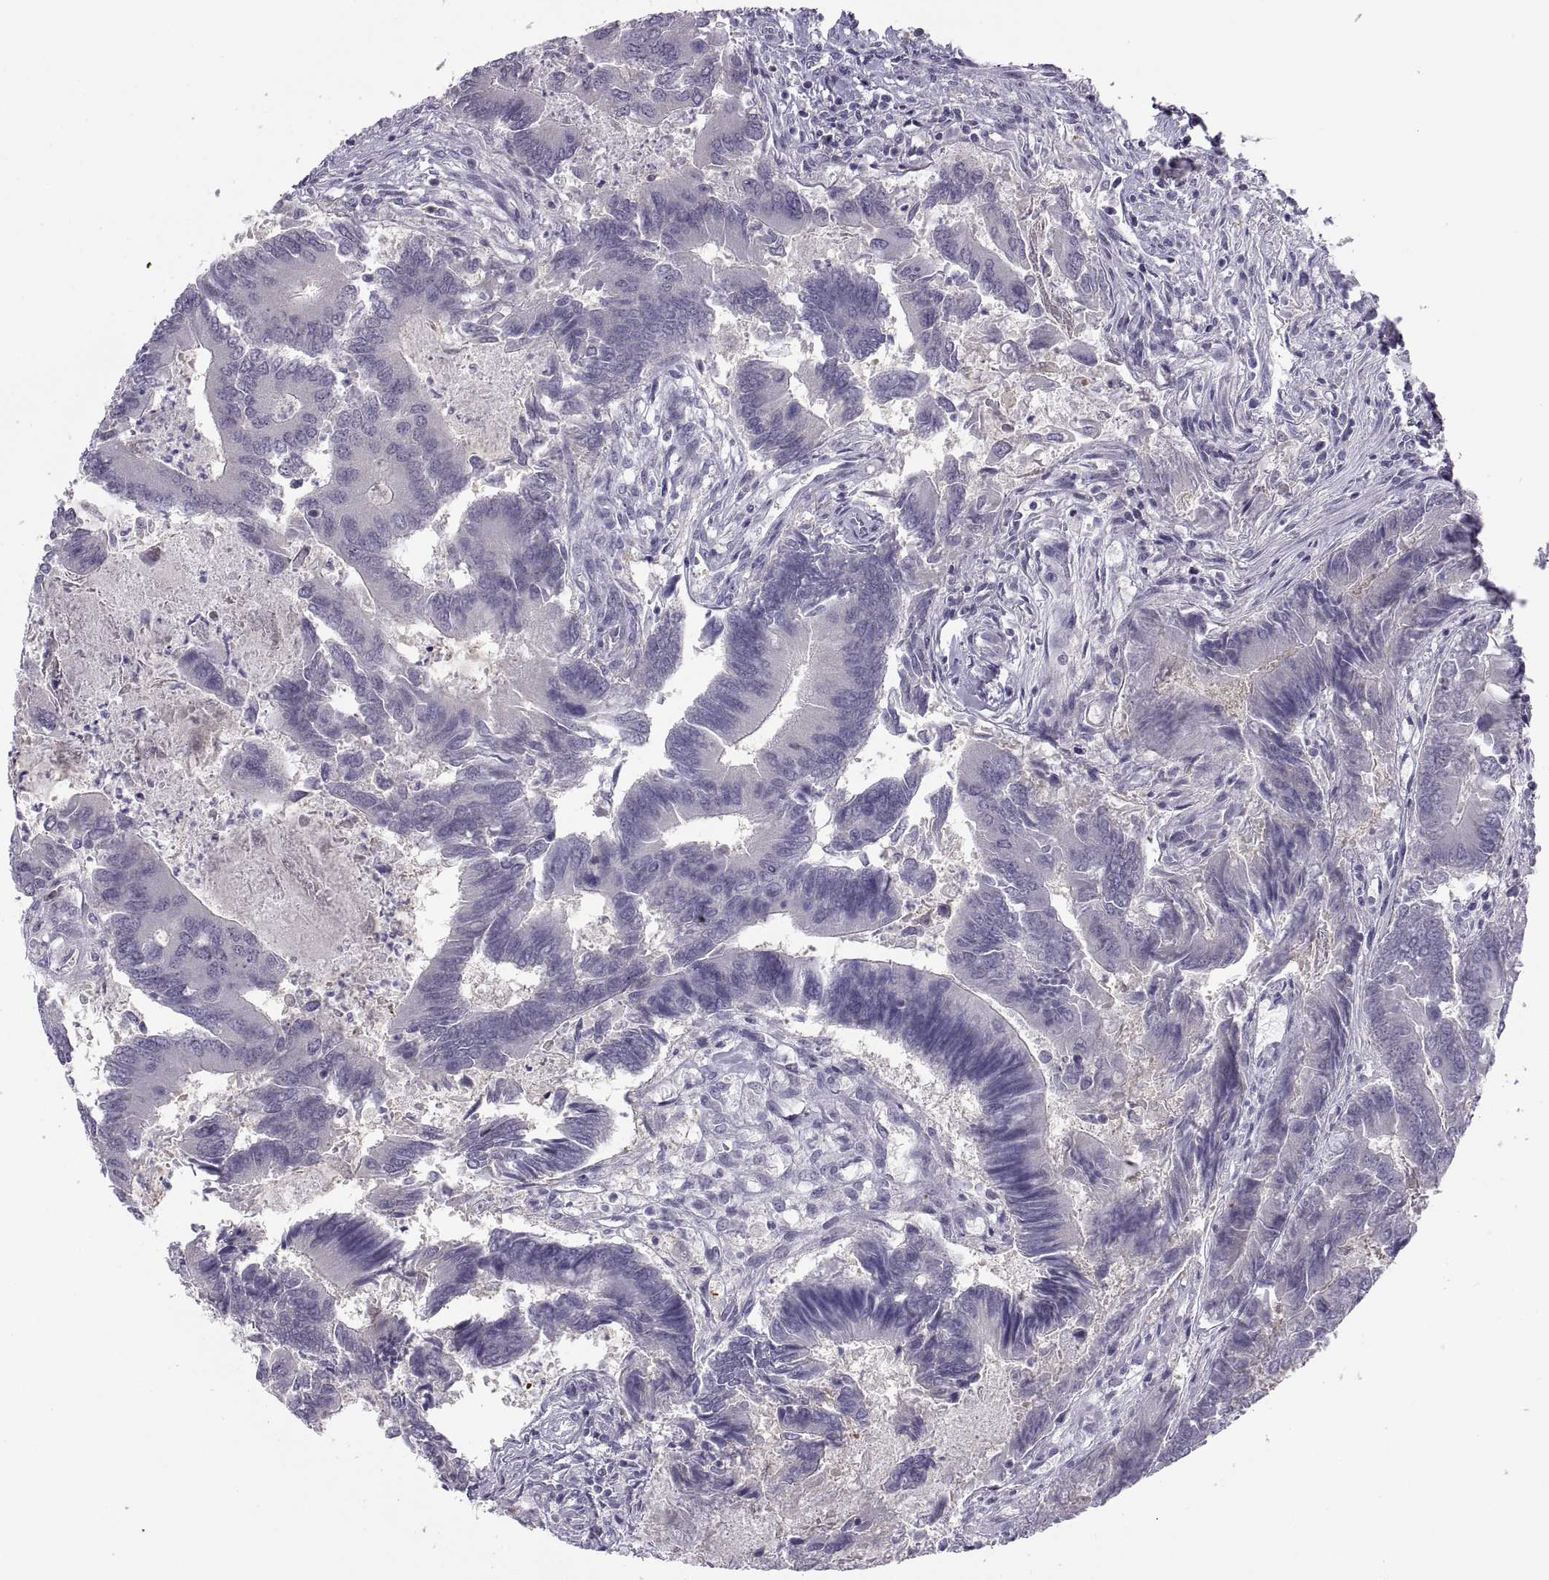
{"staining": {"intensity": "negative", "quantity": "none", "location": "none"}, "tissue": "colorectal cancer", "cell_type": "Tumor cells", "image_type": "cancer", "snomed": [{"axis": "morphology", "description": "Adenocarcinoma, NOS"}, {"axis": "topography", "description": "Colon"}], "caption": "Colorectal cancer (adenocarcinoma) was stained to show a protein in brown. There is no significant positivity in tumor cells.", "gene": "TTC21A", "patient": {"sex": "female", "age": 67}}